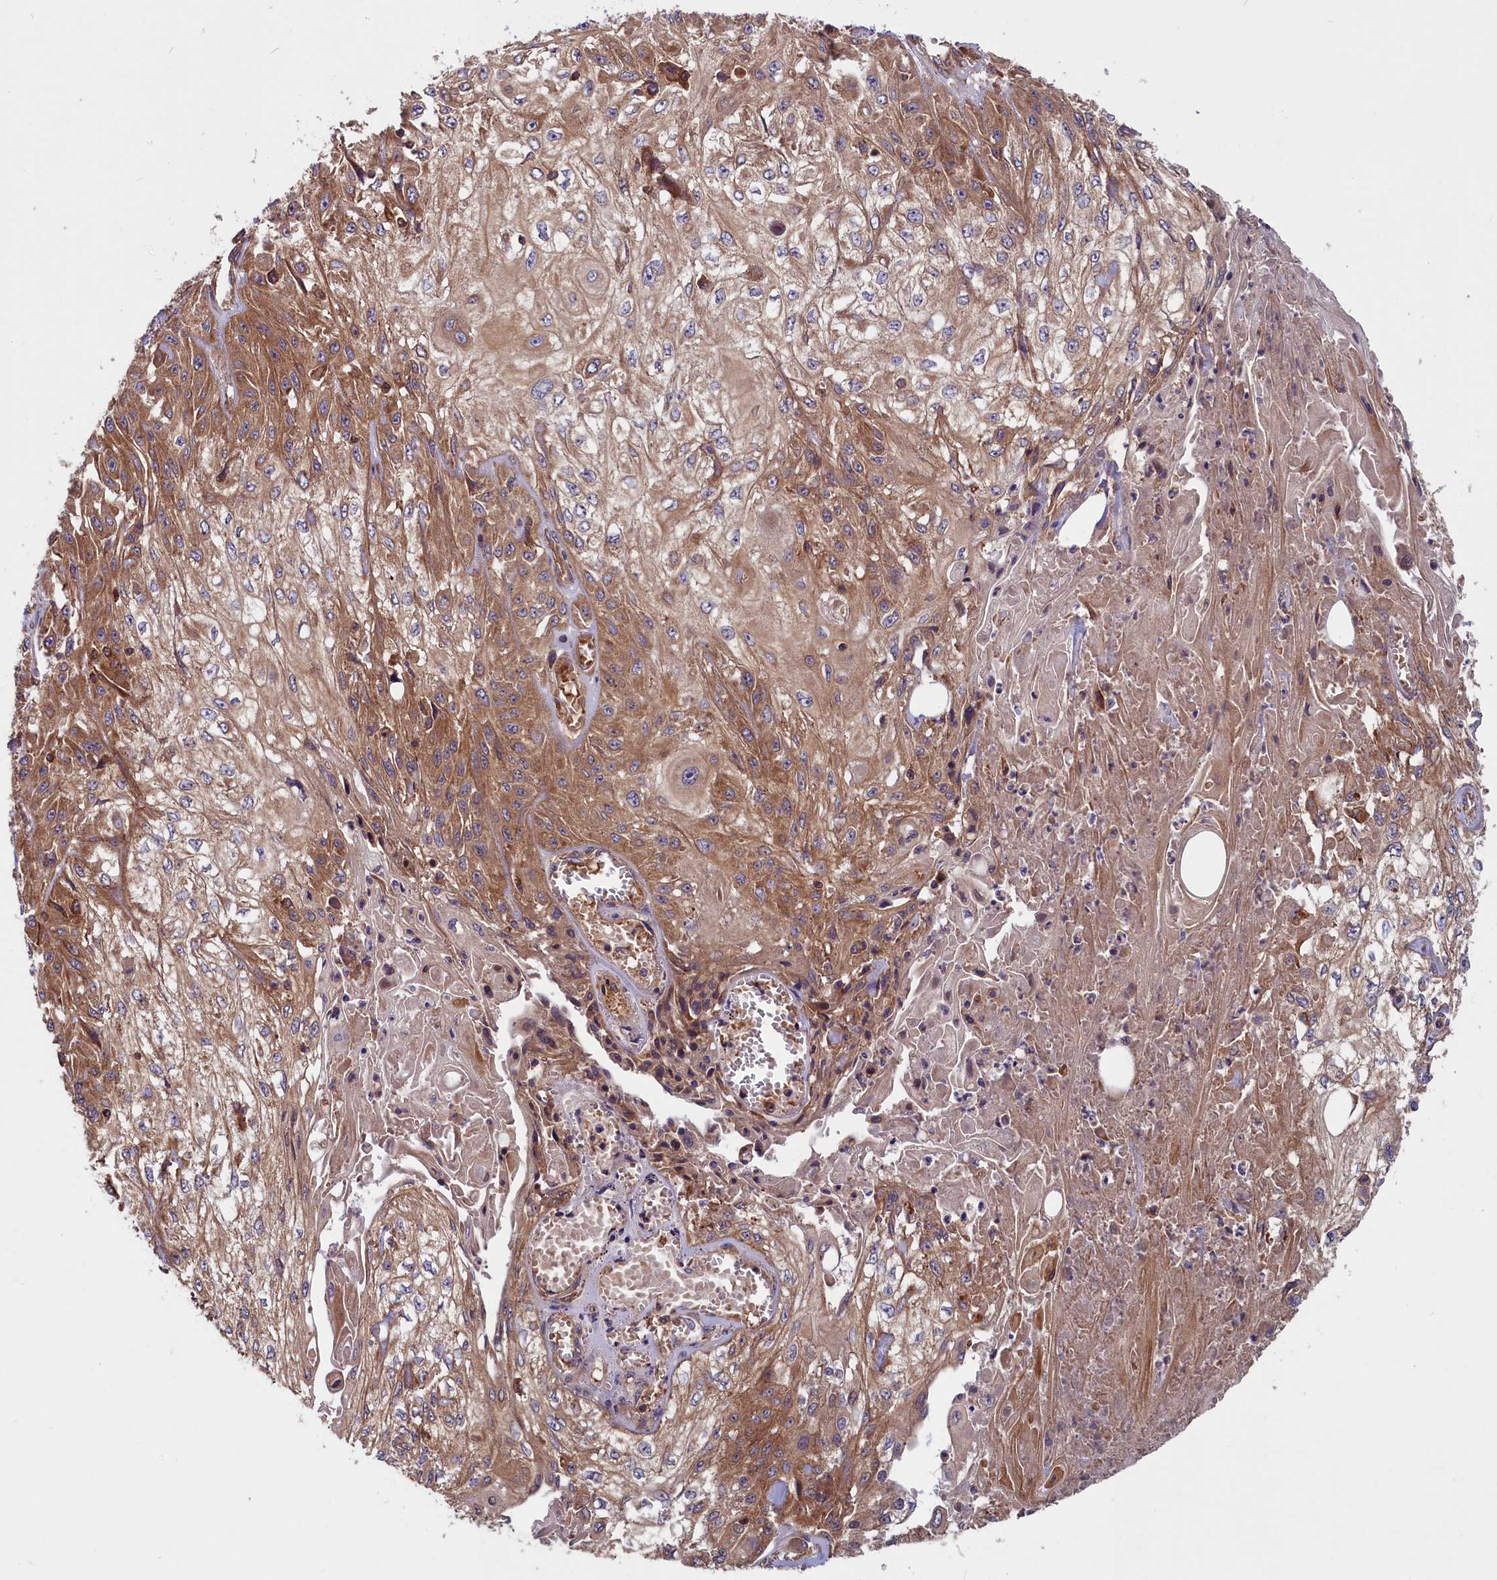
{"staining": {"intensity": "moderate", "quantity": ">75%", "location": "cytoplasmic/membranous"}, "tissue": "skin cancer", "cell_type": "Tumor cells", "image_type": "cancer", "snomed": [{"axis": "morphology", "description": "Squamous cell carcinoma, NOS"}, {"axis": "morphology", "description": "Squamous cell carcinoma, metastatic, NOS"}, {"axis": "topography", "description": "Skin"}, {"axis": "topography", "description": "Lymph node"}], "caption": "This is a micrograph of immunohistochemistry staining of skin cancer (metastatic squamous cell carcinoma), which shows moderate staining in the cytoplasmic/membranous of tumor cells.", "gene": "MYO9B", "patient": {"sex": "male", "age": 75}}